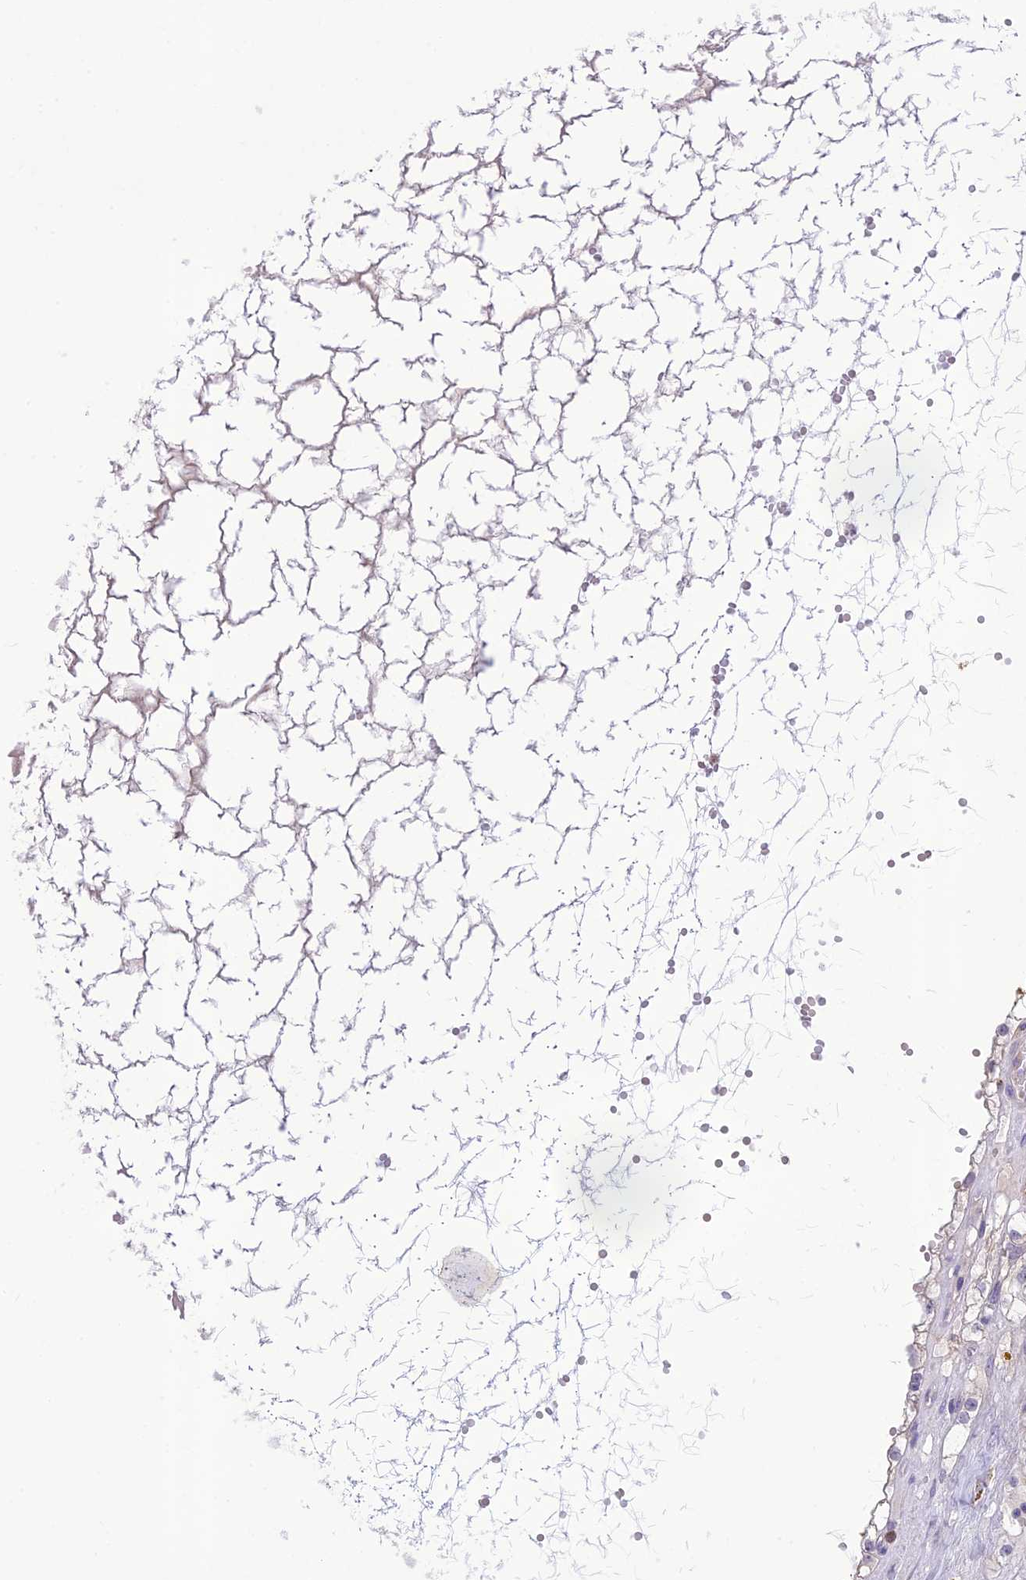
{"staining": {"intensity": "negative", "quantity": "none", "location": "none"}, "tissue": "renal cancer", "cell_type": "Tumor cells", "image_type": "cancer", "snomed": [{"axis": "morphology", "description": "Adenocarcinoma, NOS"}, {"axis": "topography", "description": "Kidney"}], "caption": "A micrograph of renal cancer (adenocarcinoma) stained for a protein demonstrates no brown staining in tumor cells.", "gene": "ITGAE", "patient": {"sex": "male", "age": 56}}